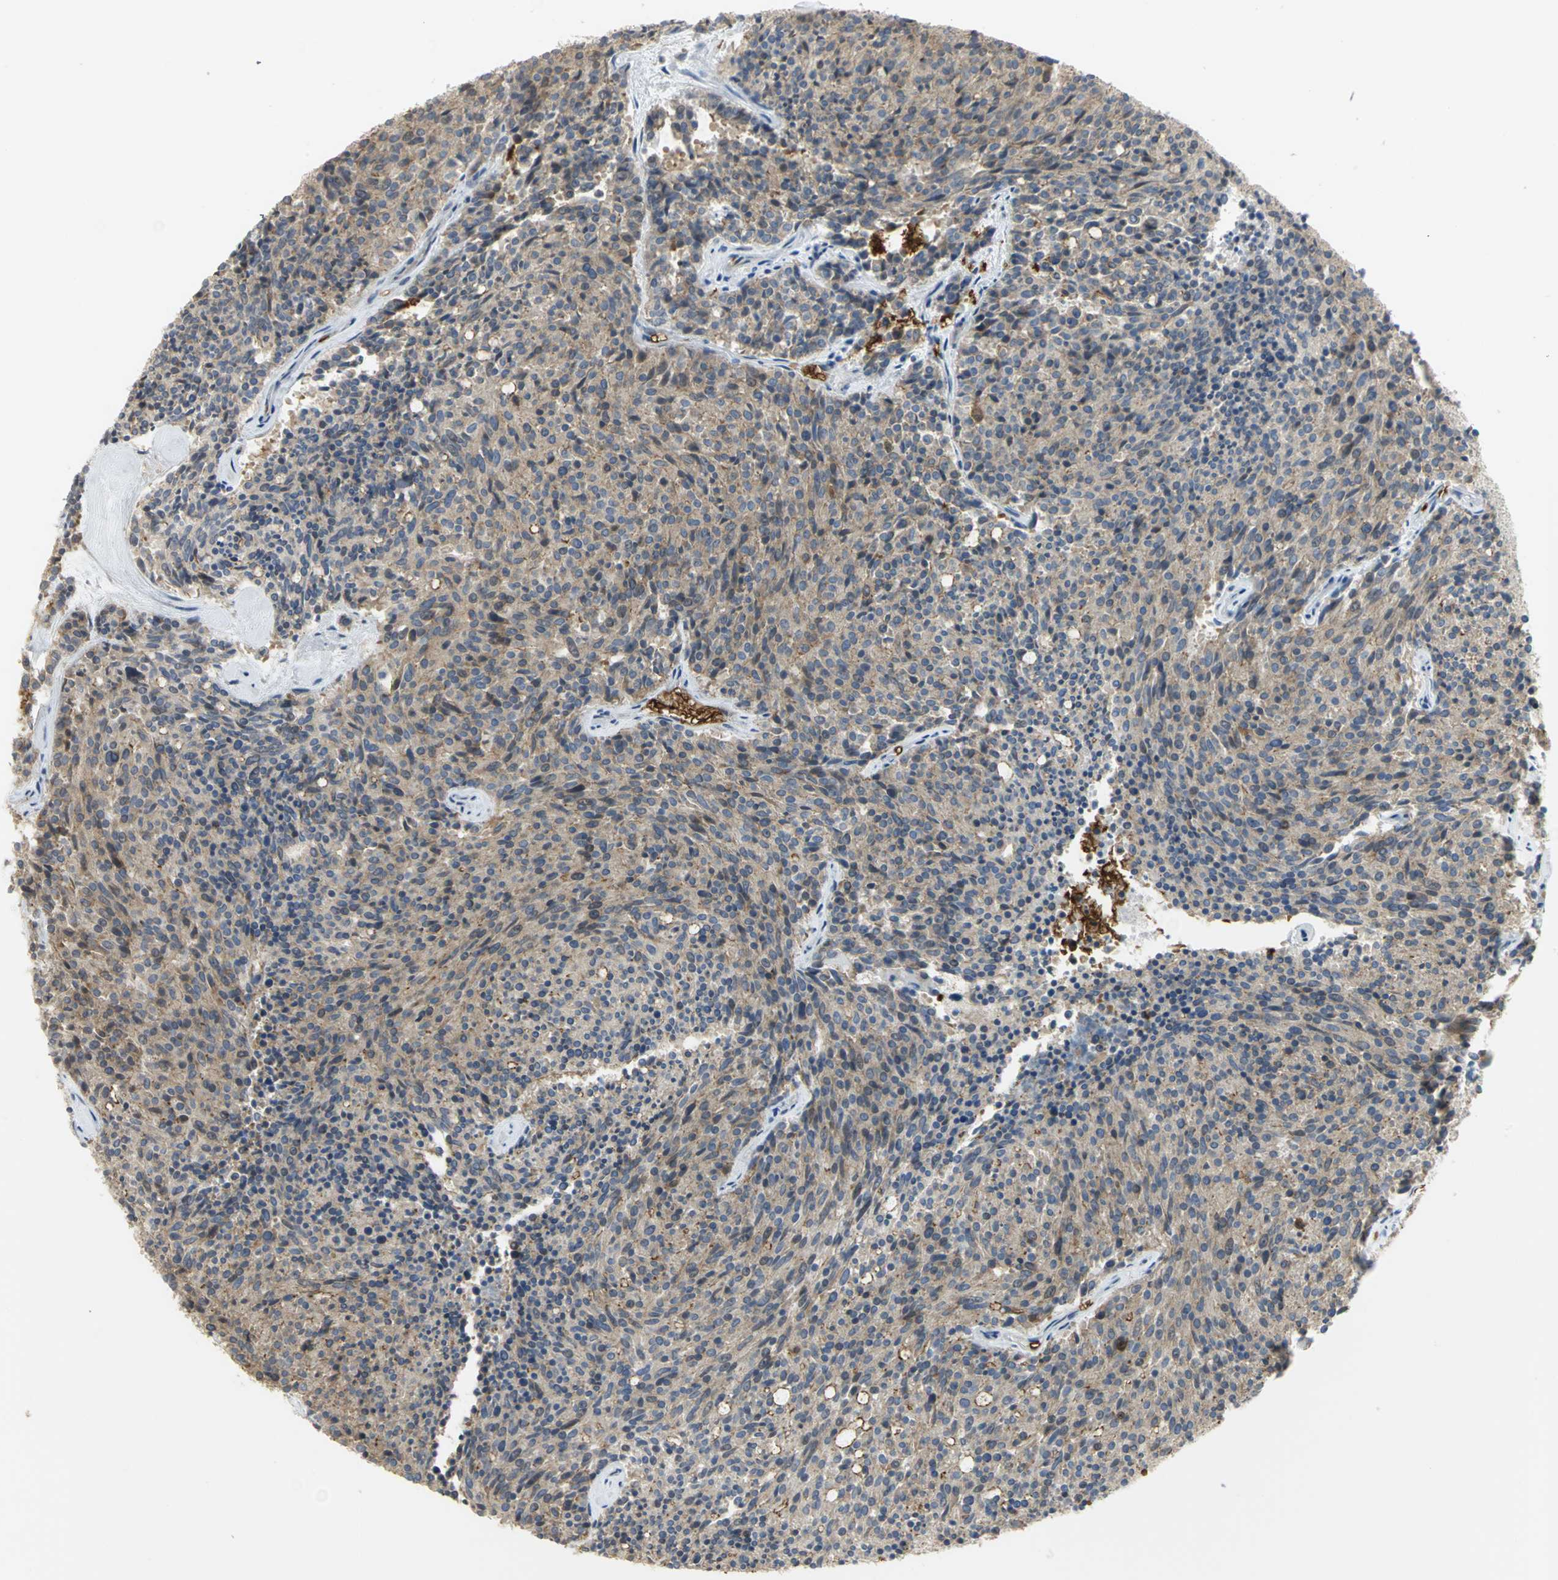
{"staining": {"intensity": "weak", "quantity": ">75%", "location": "cytoplasmic/membranous"}, "tissue": "carcinoid", "cell_type": "Tumor cells", "image_type": "cancer", "snomed": [{"axis": "morphology", "description": "Carcinoid, malignant, NOS"}, {"axis": "topography", "description": "Pancreas"}], "caption": "Protein expression analysis of human carcinoid (malignant) reveals weak cytoplasmic/membranous staining in about >75% of tumor cells.", "gene": "ANK1", "patient": {"sex": "female", "age": 54}}